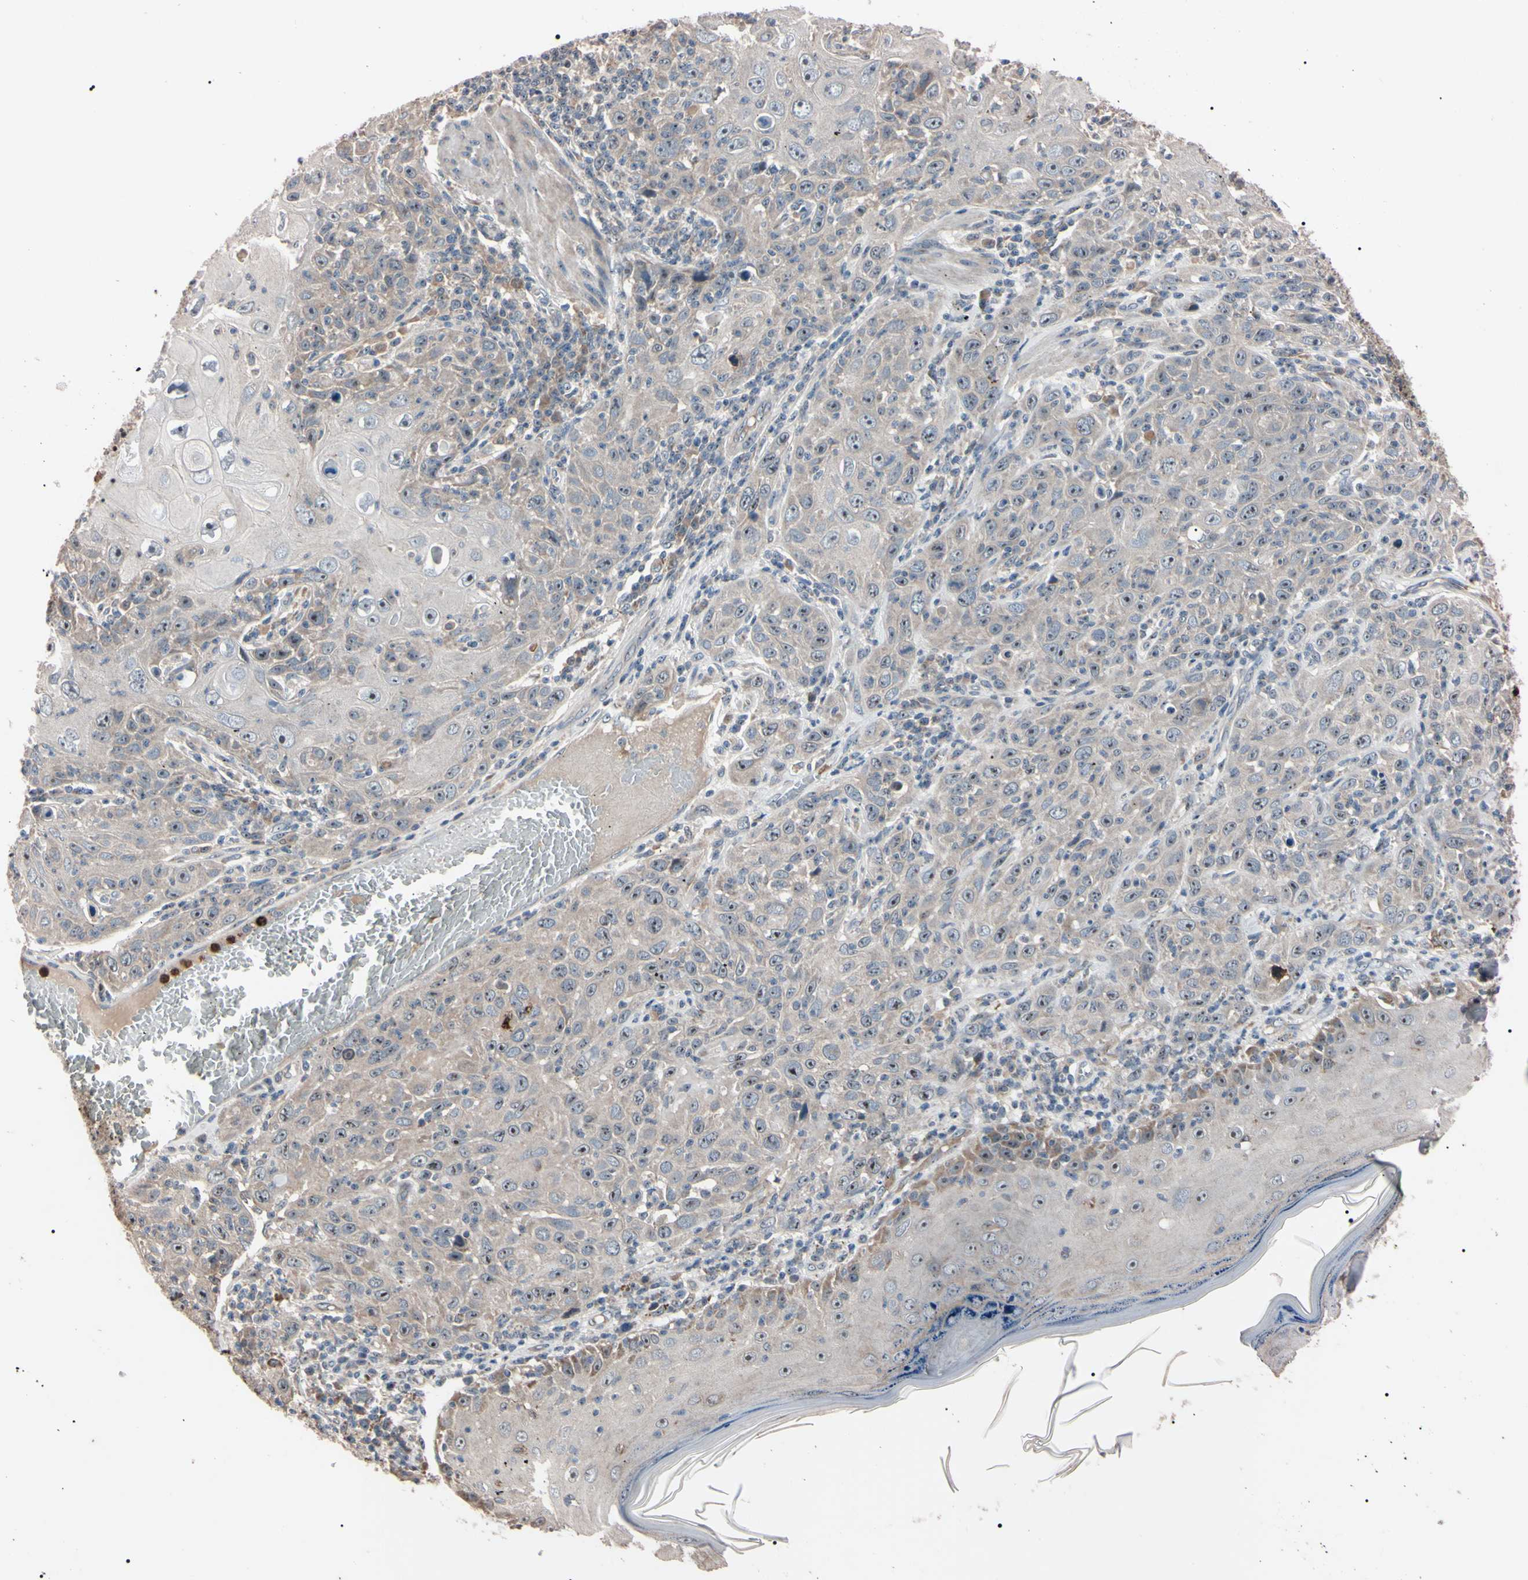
{"staining": {"intensity": "weak", "quantity": ">75%", "location": "none"}, "tissue": "skin cancer", "cell_type": "Tumor cells", "image_type": "cancer", "snomed": [{"axis": "morphology", "description": "Squamous cell carcinoma, NOS"}, {"axis": "topography", "description": "Skin"}], "caption": "Protein staining by immunohistochemistry displays weak None staining in approximately >75% of tumor cells in skin cancer.", "gene": "TRAF5", "patient": {"sex": "female", "age": 88}}